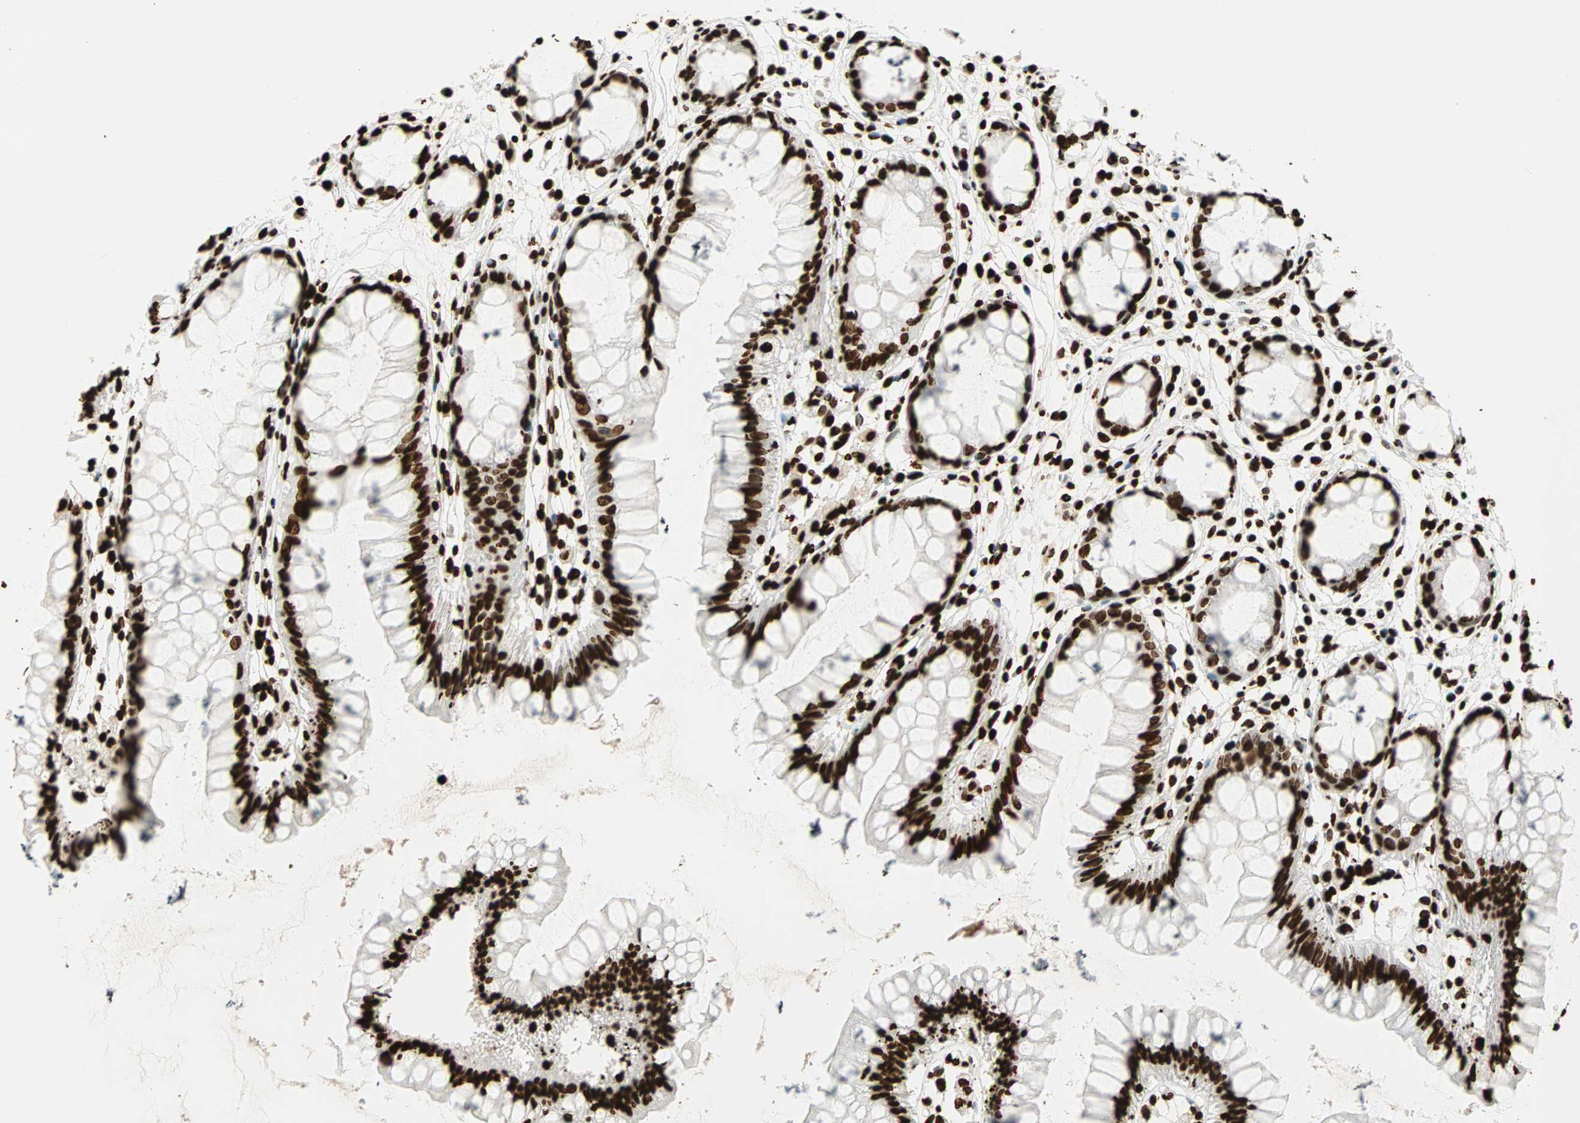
{"staining": {"intensity": "strong", "quantity": ">75%", "location": "nuclear"}, "tissue": "rectum", "cell_type": "Glandular cells", "image_type": "normal", "snomed": [{"axis": "morphology", "description": "Normal tissue, NOS"}, {"axis": "morphology", "description": "Adenocarcinoma, NOS"}, {"axis": "topography", "description": "Rectum"}], "caption": "Approximately >75% of glandular cells in unremarkable rectum demonstrate strong nuclear protein positivity as visualized by brown immunohistochemical staining.", "gene": "GLI2", "patient": {"sex": "female", "age": 65}}